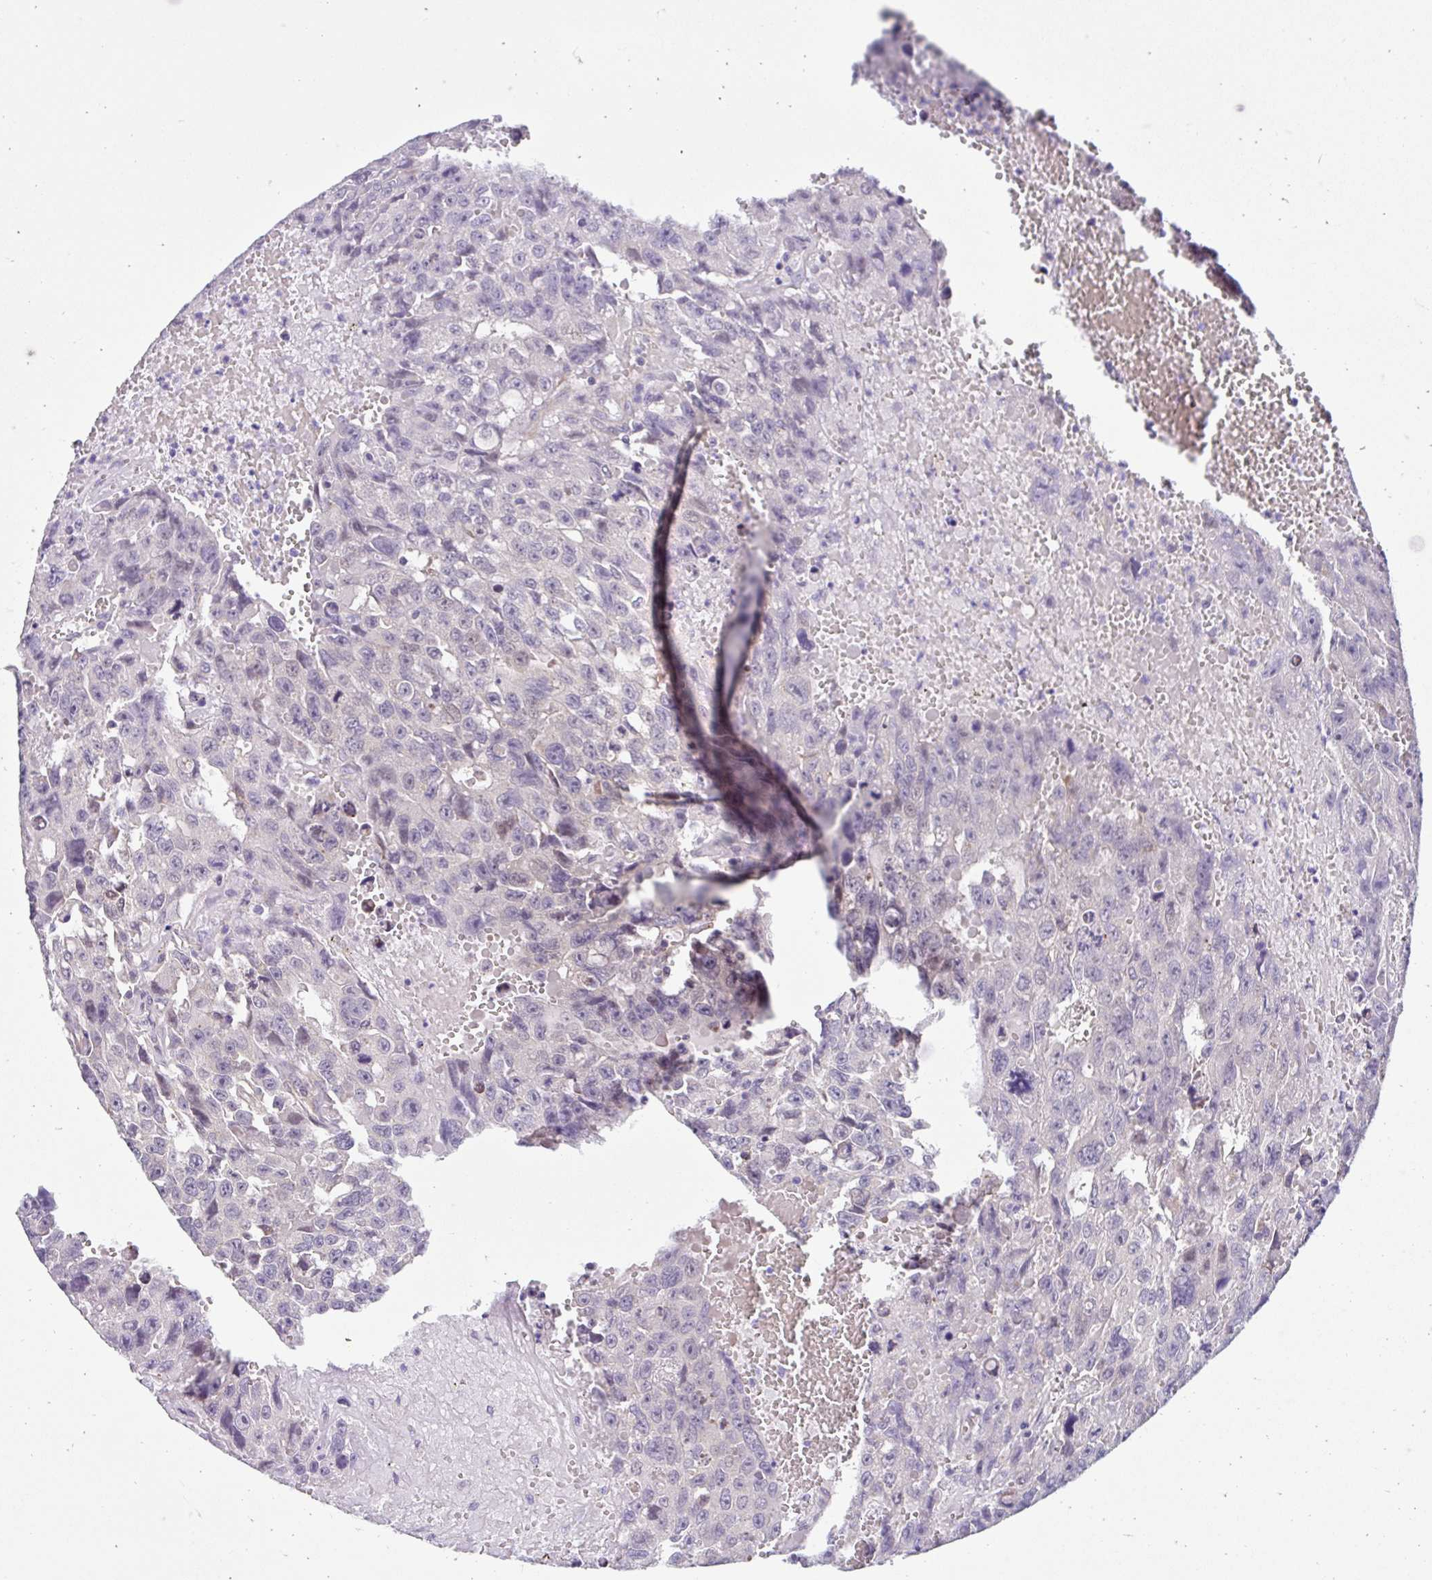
{"staining": {"intensity": "negative", "quantity": "none", "location": "none"}, "tissue": "testis cancer", "cell_type": "Tumor cells", "image_type": "cancer", "snomed": [{"axis": "morphology", "description": "Seminoma, NOS"}, {"axis": "topography", "description": "Testis"}], "caption": "Immunohistochemical staining of human seminoma (testis) reveals no significant expression in tumor cells.", "gene": "NT5C1B", "patient": {"sex": "male", "age": 26}}